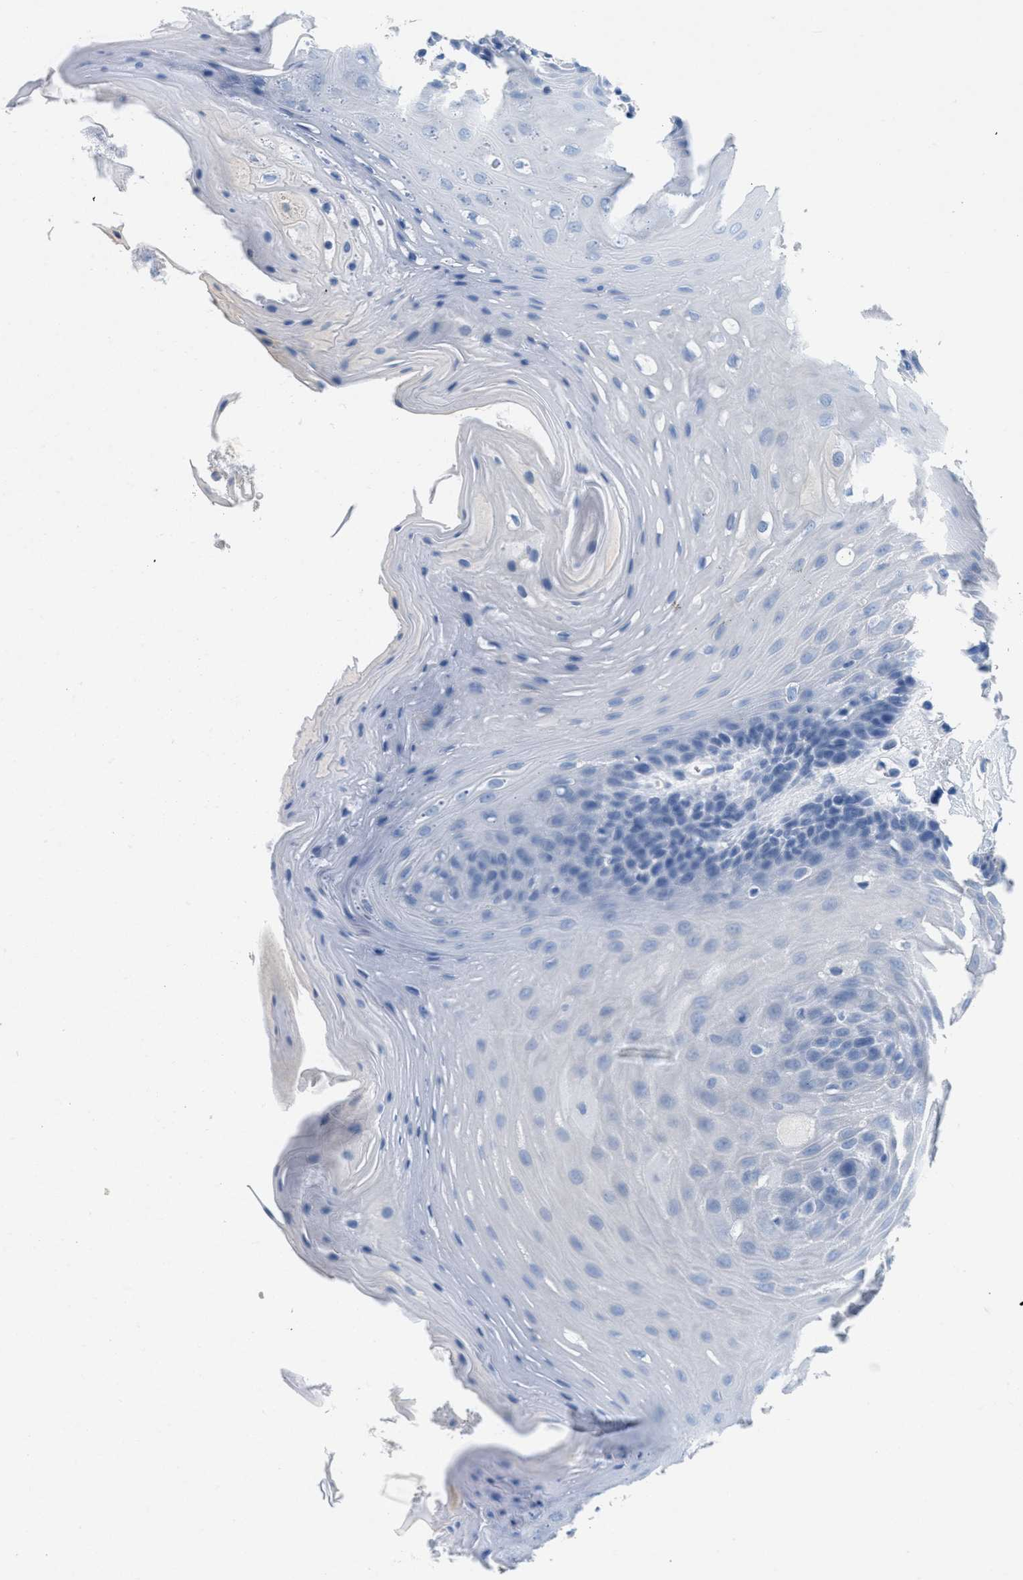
{"staining": {"intensity": "negative", "quantity": "none", "location": "none"}, "tissue": "oral mucosa", "cell_type": "Squamous epithelial cells", "image_type": "normal", "snomed": [{"axis": "morphology", "description": "Normal tissue, NOS"}, {"axis": "morphology", "description": "Squamous cell carcinoma, NOS"}, {"axis": "topography", "description": "Oral tissue"}, {"axis": "topography", "description": "Head-Neck"}], "caption": "The immunohistochemistry (IHC) micrograph has no significant positivity in squamous epithelial cells of oral mucosa. (DAB immunohistochemistry (IHC), high magnification).", "gene": "GPM6A", "patient": {"sex": "male", "age": 71}}